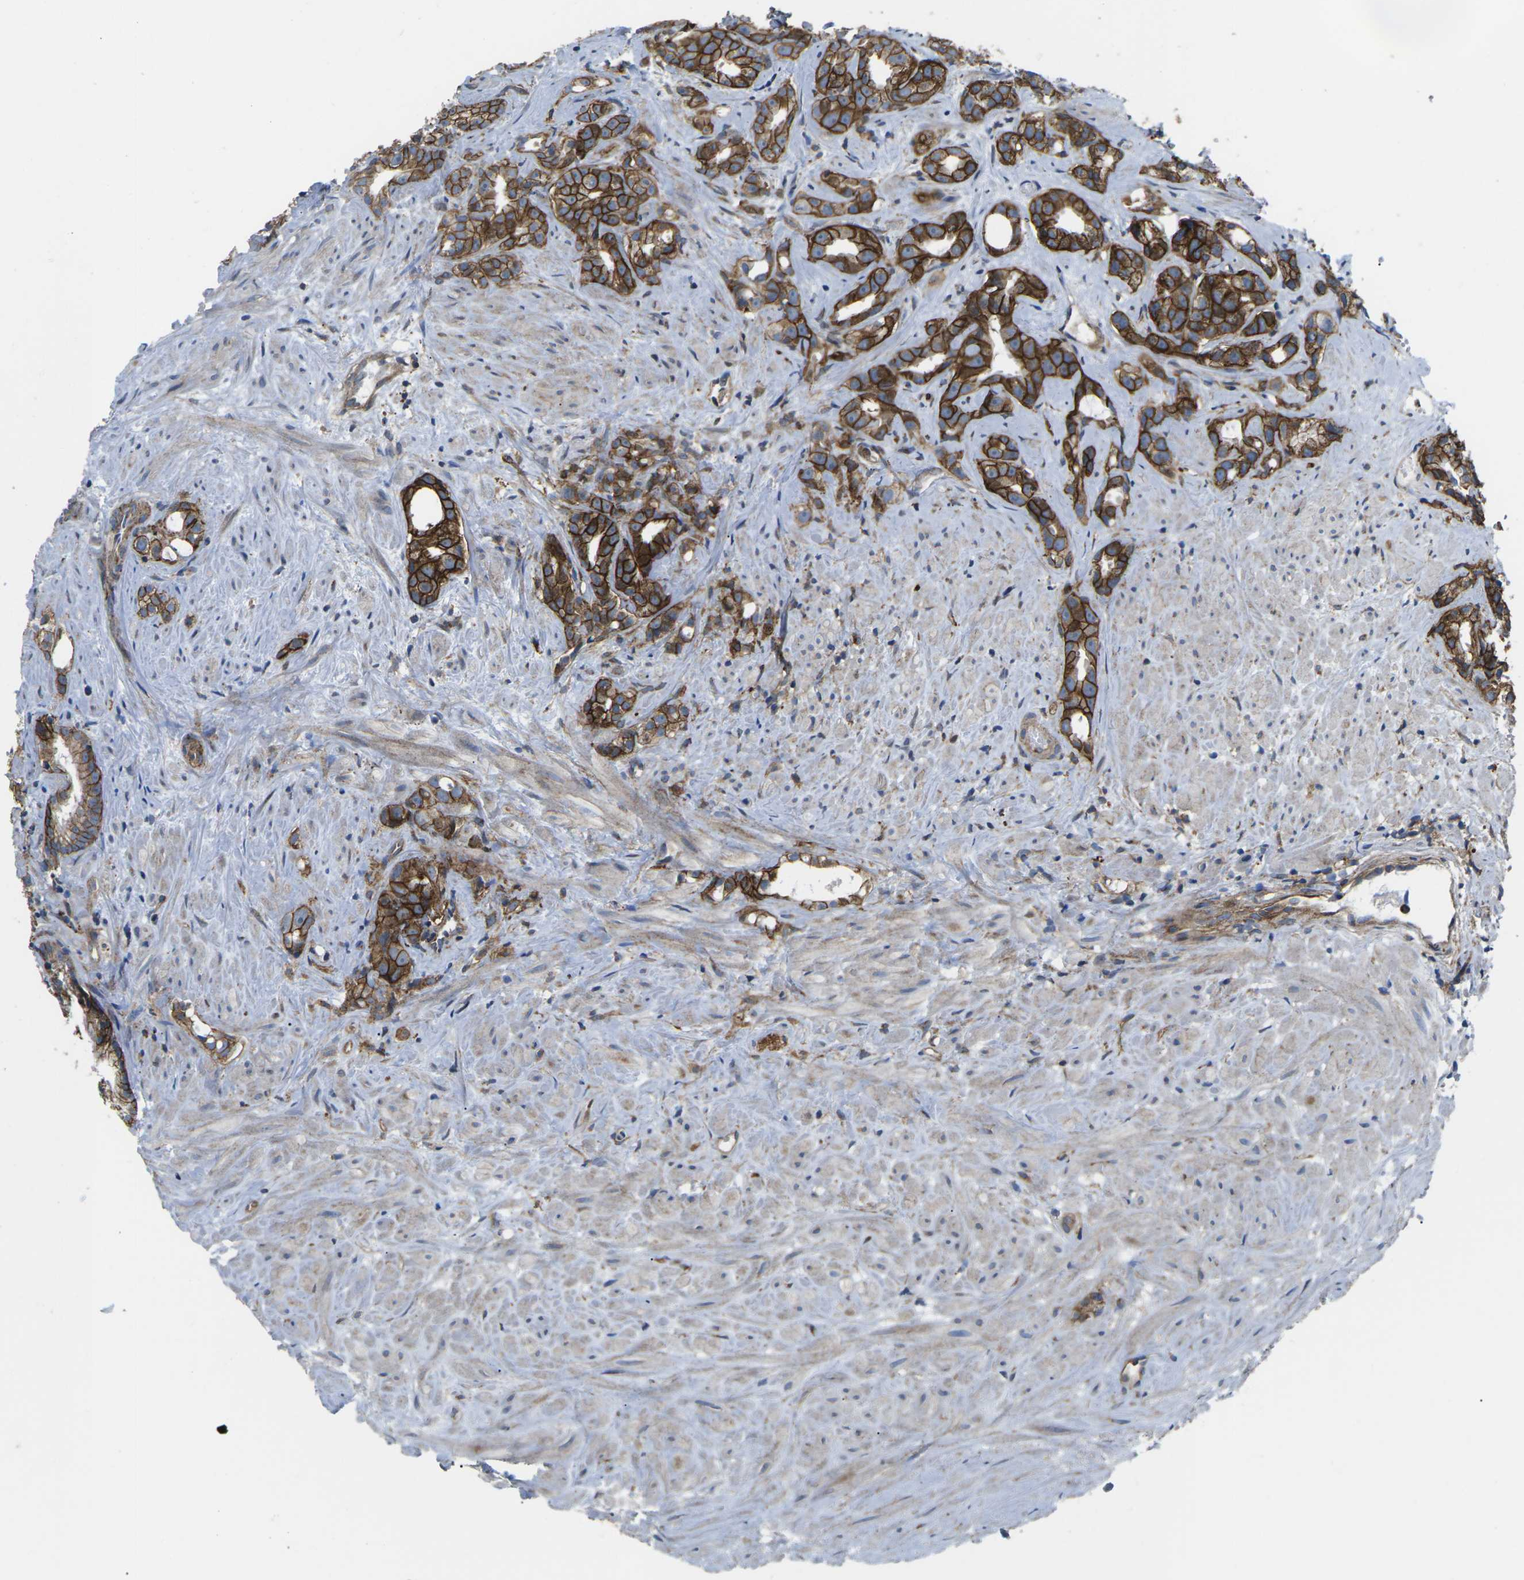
{"staining": {"intensity": "strong", "quantity": ">75%", "location": "cytoplasmic/membranous"}, "tissue": "prostate cancer", "cell_type": "Tumor cells", "image_type": "cancer", "snomed": [{"axis": "morphology", "description": "Adenocarcinoma, Low grade"}, {"axis": "topography", "description": "Prostate"}], "caption": "Prostate low-grade adenocarcinoma stained for a protein (brown) reveals strong cytoplasmic/membranous positive expression in approximately >75% of tumor cells.", "gene": "DLG1", "patient": {"sex": "male", "age": 89}}